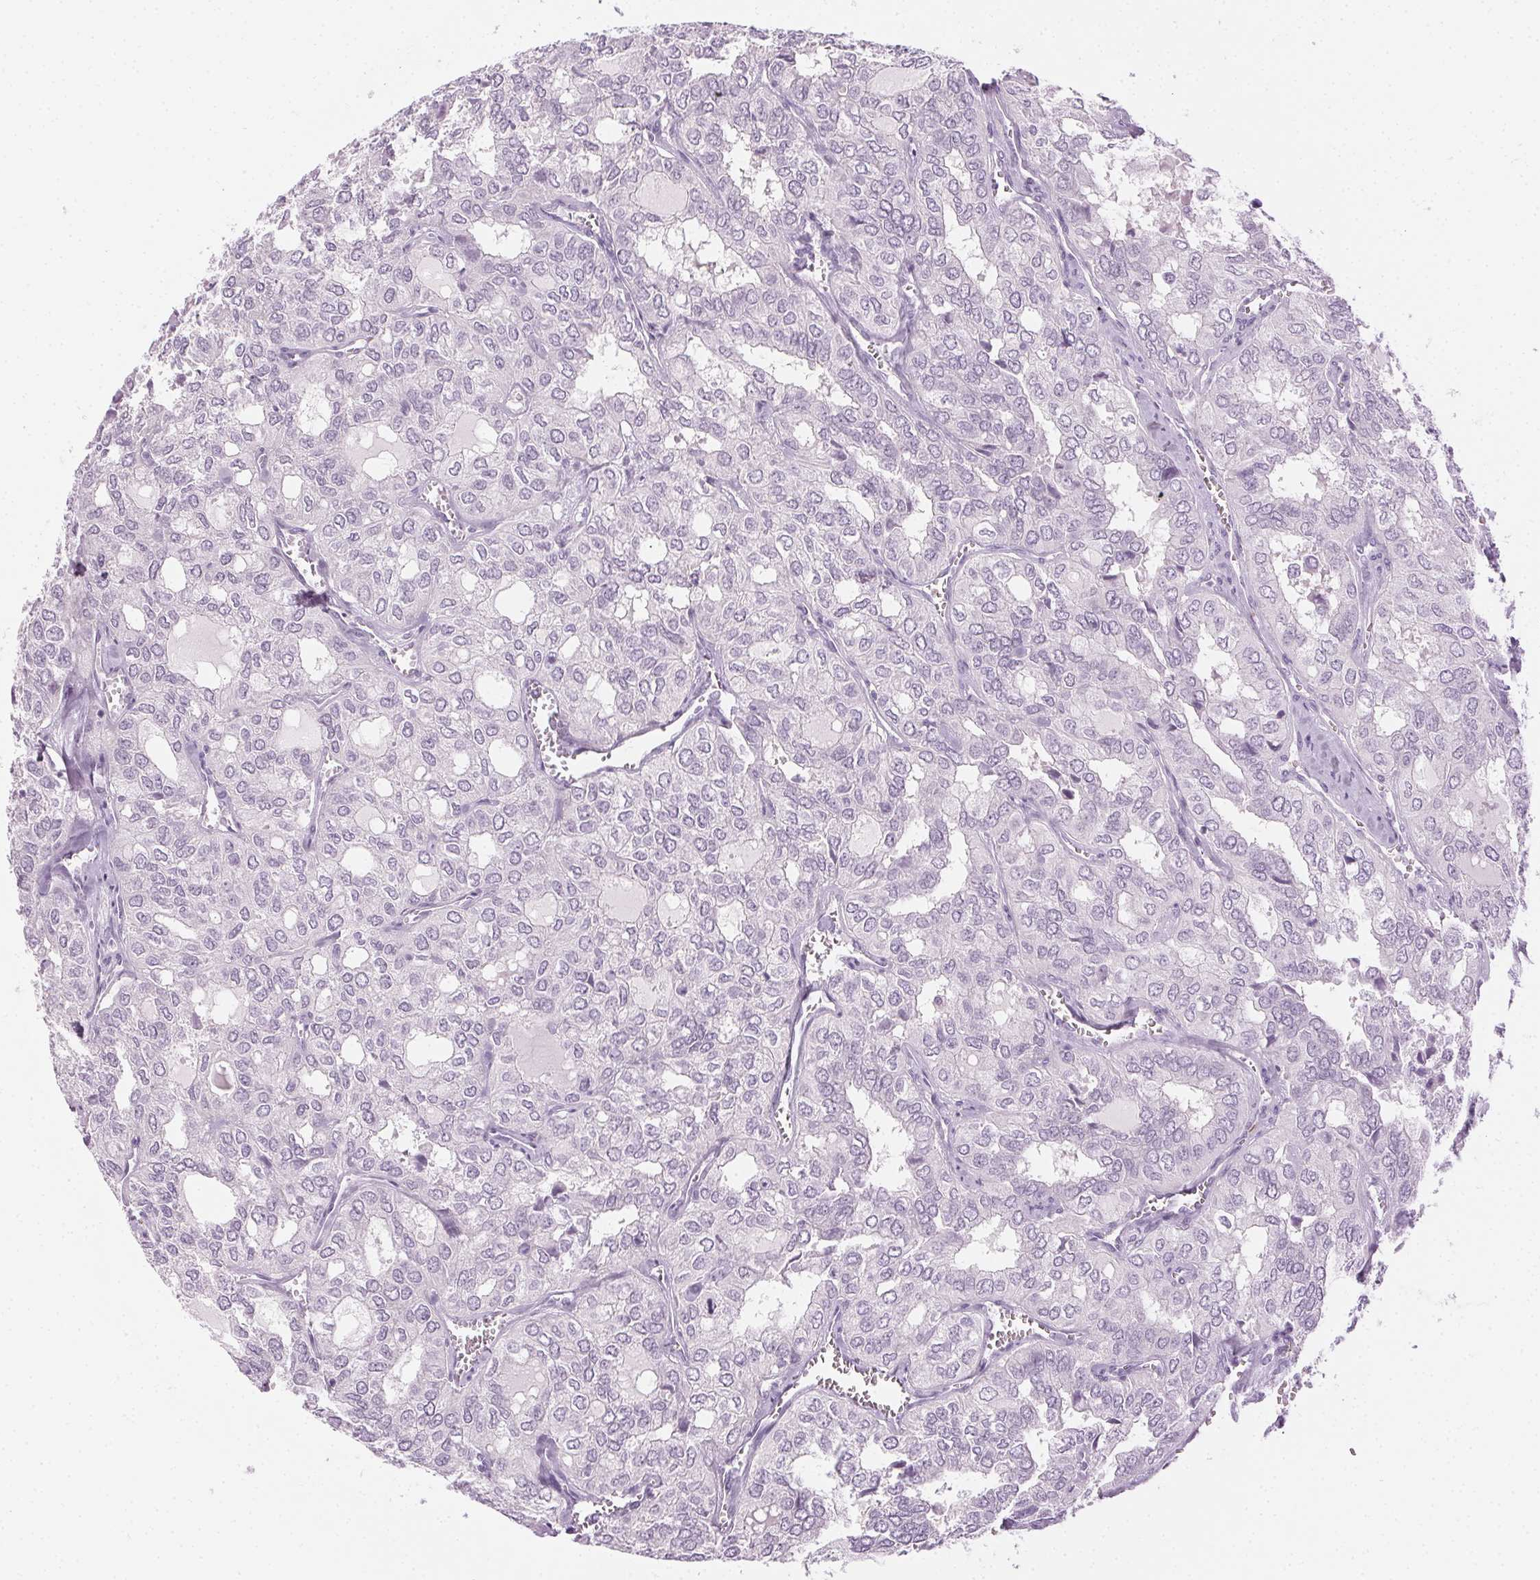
{"staining": {"intensity": "negative", "quantity": "none", "location": "none"}, "tissue": "thyroid cancer", "cell_type": "Tumor cells", "image_type": "cancer", "snomed": [{"axis": "morphology", "description": "Follicular adenoma carcinoma, NOS"}, {"axis": "topography", "description": "Thyroid gland"}], "caption": "Immunohistochemistry (IHC) micrograph of neoplastic tissue: follicular adenoma carcinoma (thyroid) stained with DAB shows no significant protein expression in tumor cells. Brightfield microscopy of immunohistochemistry stained with DAB (brown) and hematoxylin (blue), captured at high magnification.", "gene": "MPO", "patient": {"sex": "male", "age": 75}}